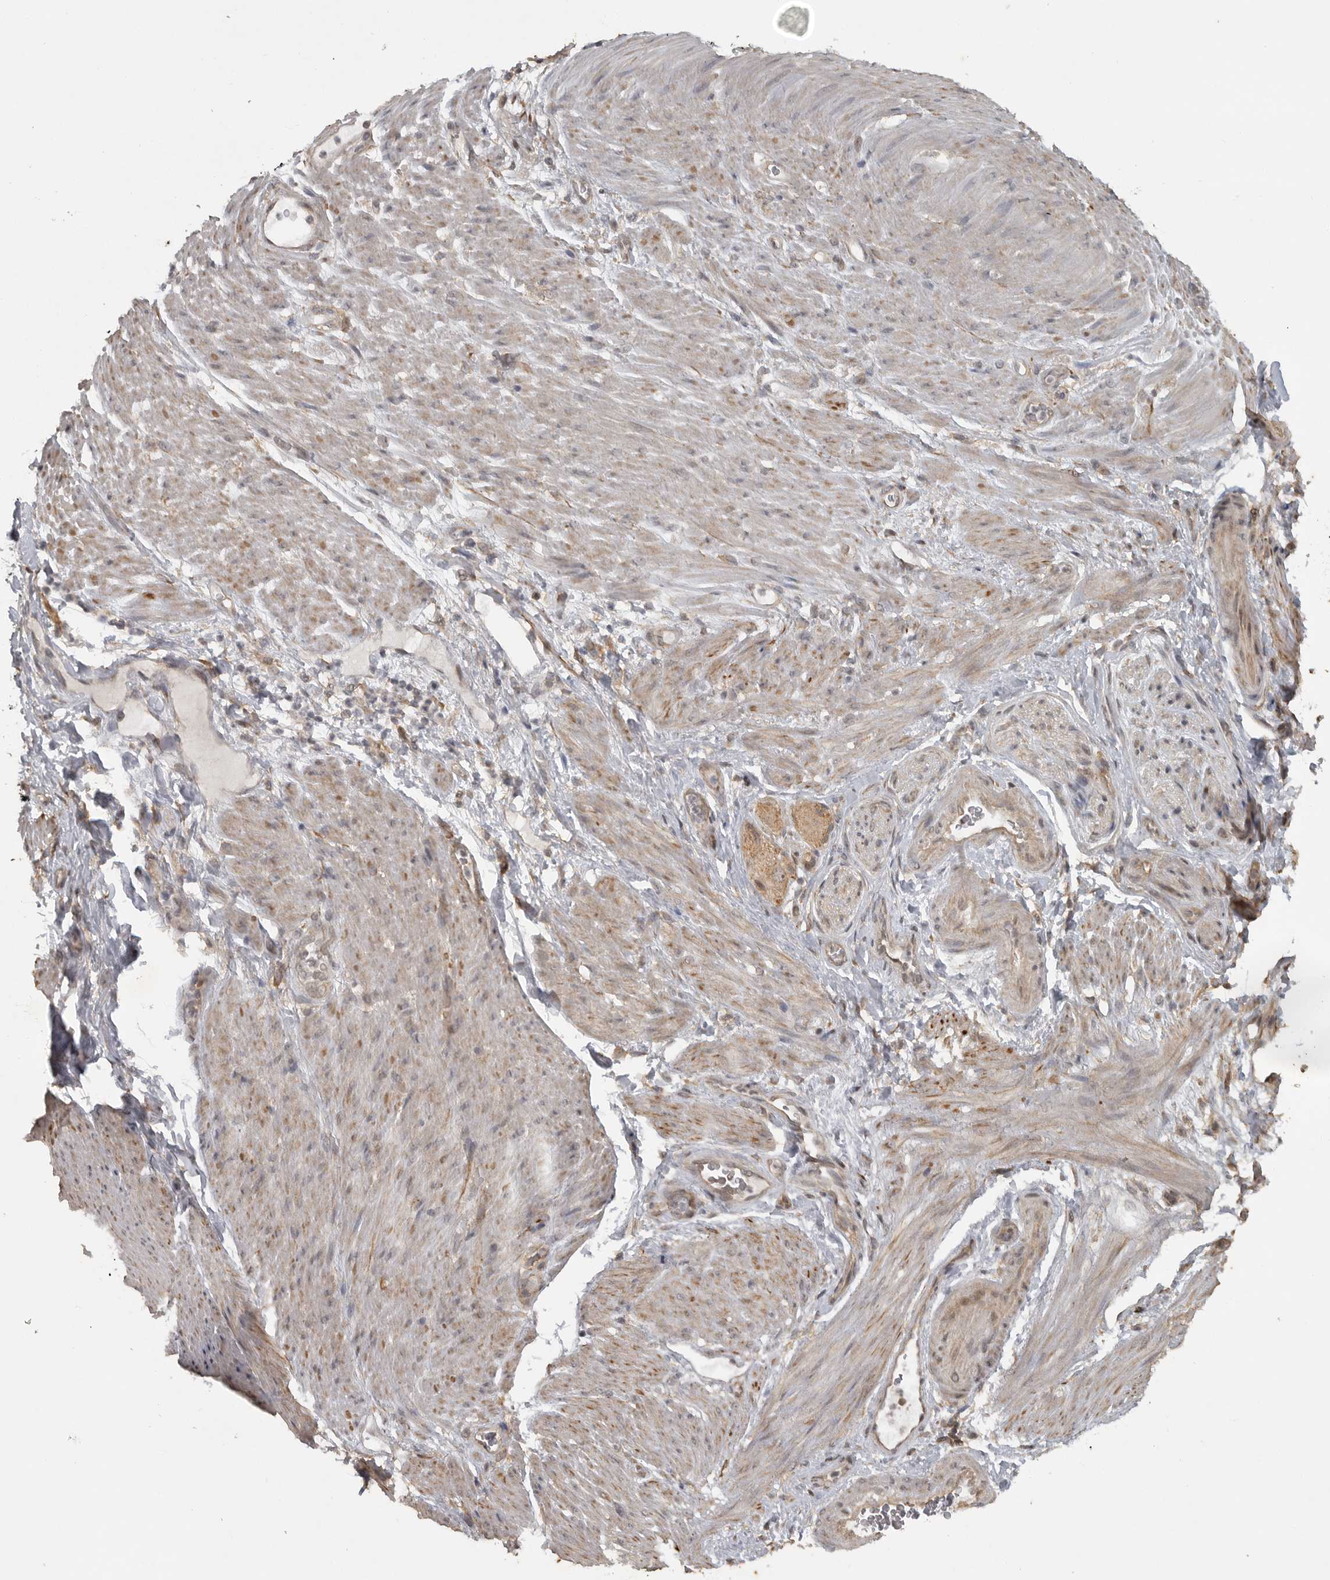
{"staining": {"intensity": "weak", "quantity": "<25%", "location": "cytoplasmic/membranous"}, "tissue": "stomach cancer", "cell_type": "Tumor cells", "image_type": "cancer", "snomed": [{"axis": "morphology", "description": "Adenocarcinoma, NOS"}, {"axis": "topography", "description": "Stomach"}], "caption": "The image exhibits no staining of tumor cells in stomach cancer (adenocarcinoma). (DAB (3,3'-diaminobenzidine) IHC visualized using brightfield microscopy, high magnification).", "gene": "LLGL1", "patient": {"sex": "female", "age": 73}}